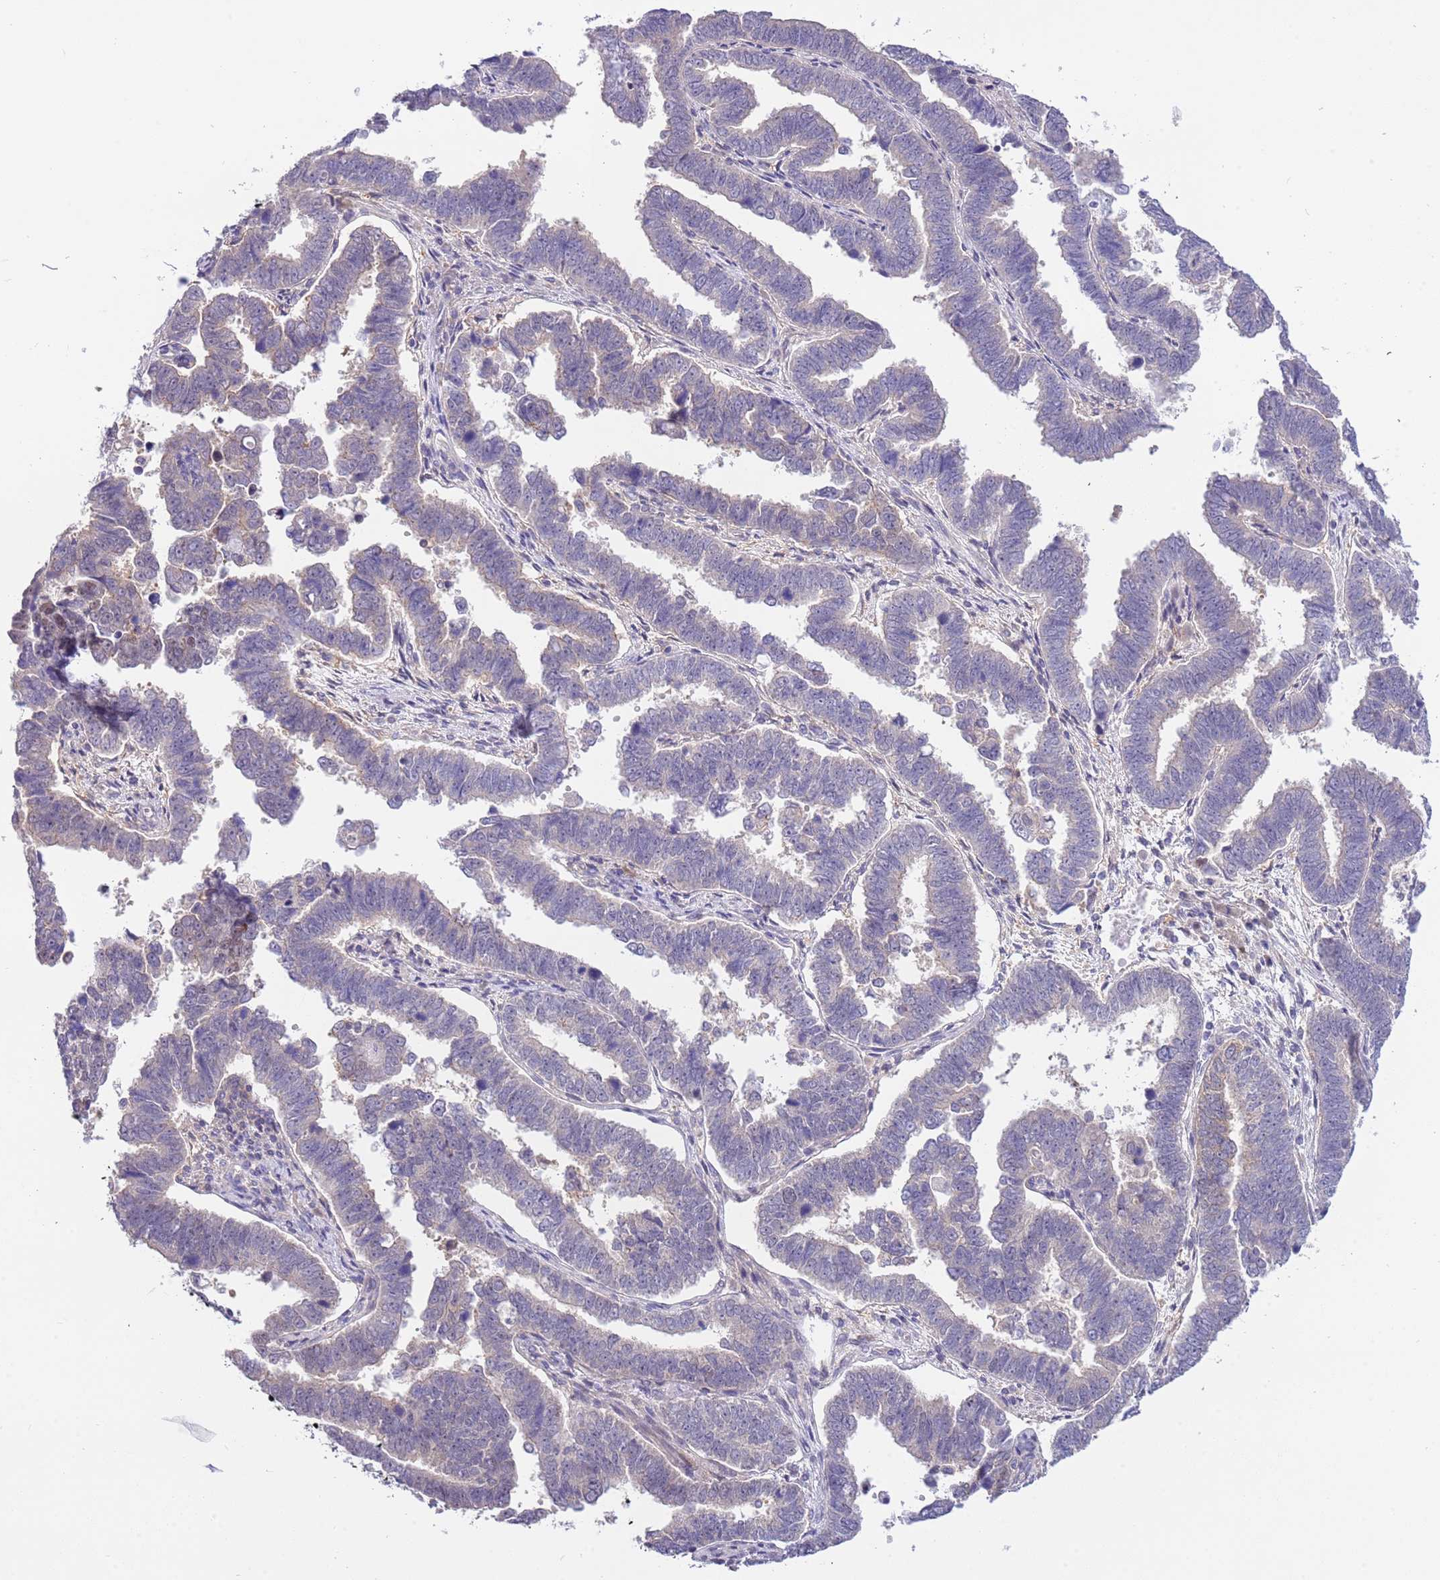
{"staining": {"intensity": "negative", "quantity": "none", "location": "none"}, "tissue": "endometrial cancer", "cell_type": "Tumor cells", "image_type": "cancer", "snomed": [{"axis": "morphology", "description": "Adenocarcinoma, NOS"}, {"axis": "topography", "description": "Endometrium"}], "caption": "DAB (3,3'-diaminobenzidine) immunohistochemical staining of human endometrial adenocarcinoma displays no significant expression in tumor cells.", "gene": "STIP1", "patient": {"sex": "female", "age": 75}}